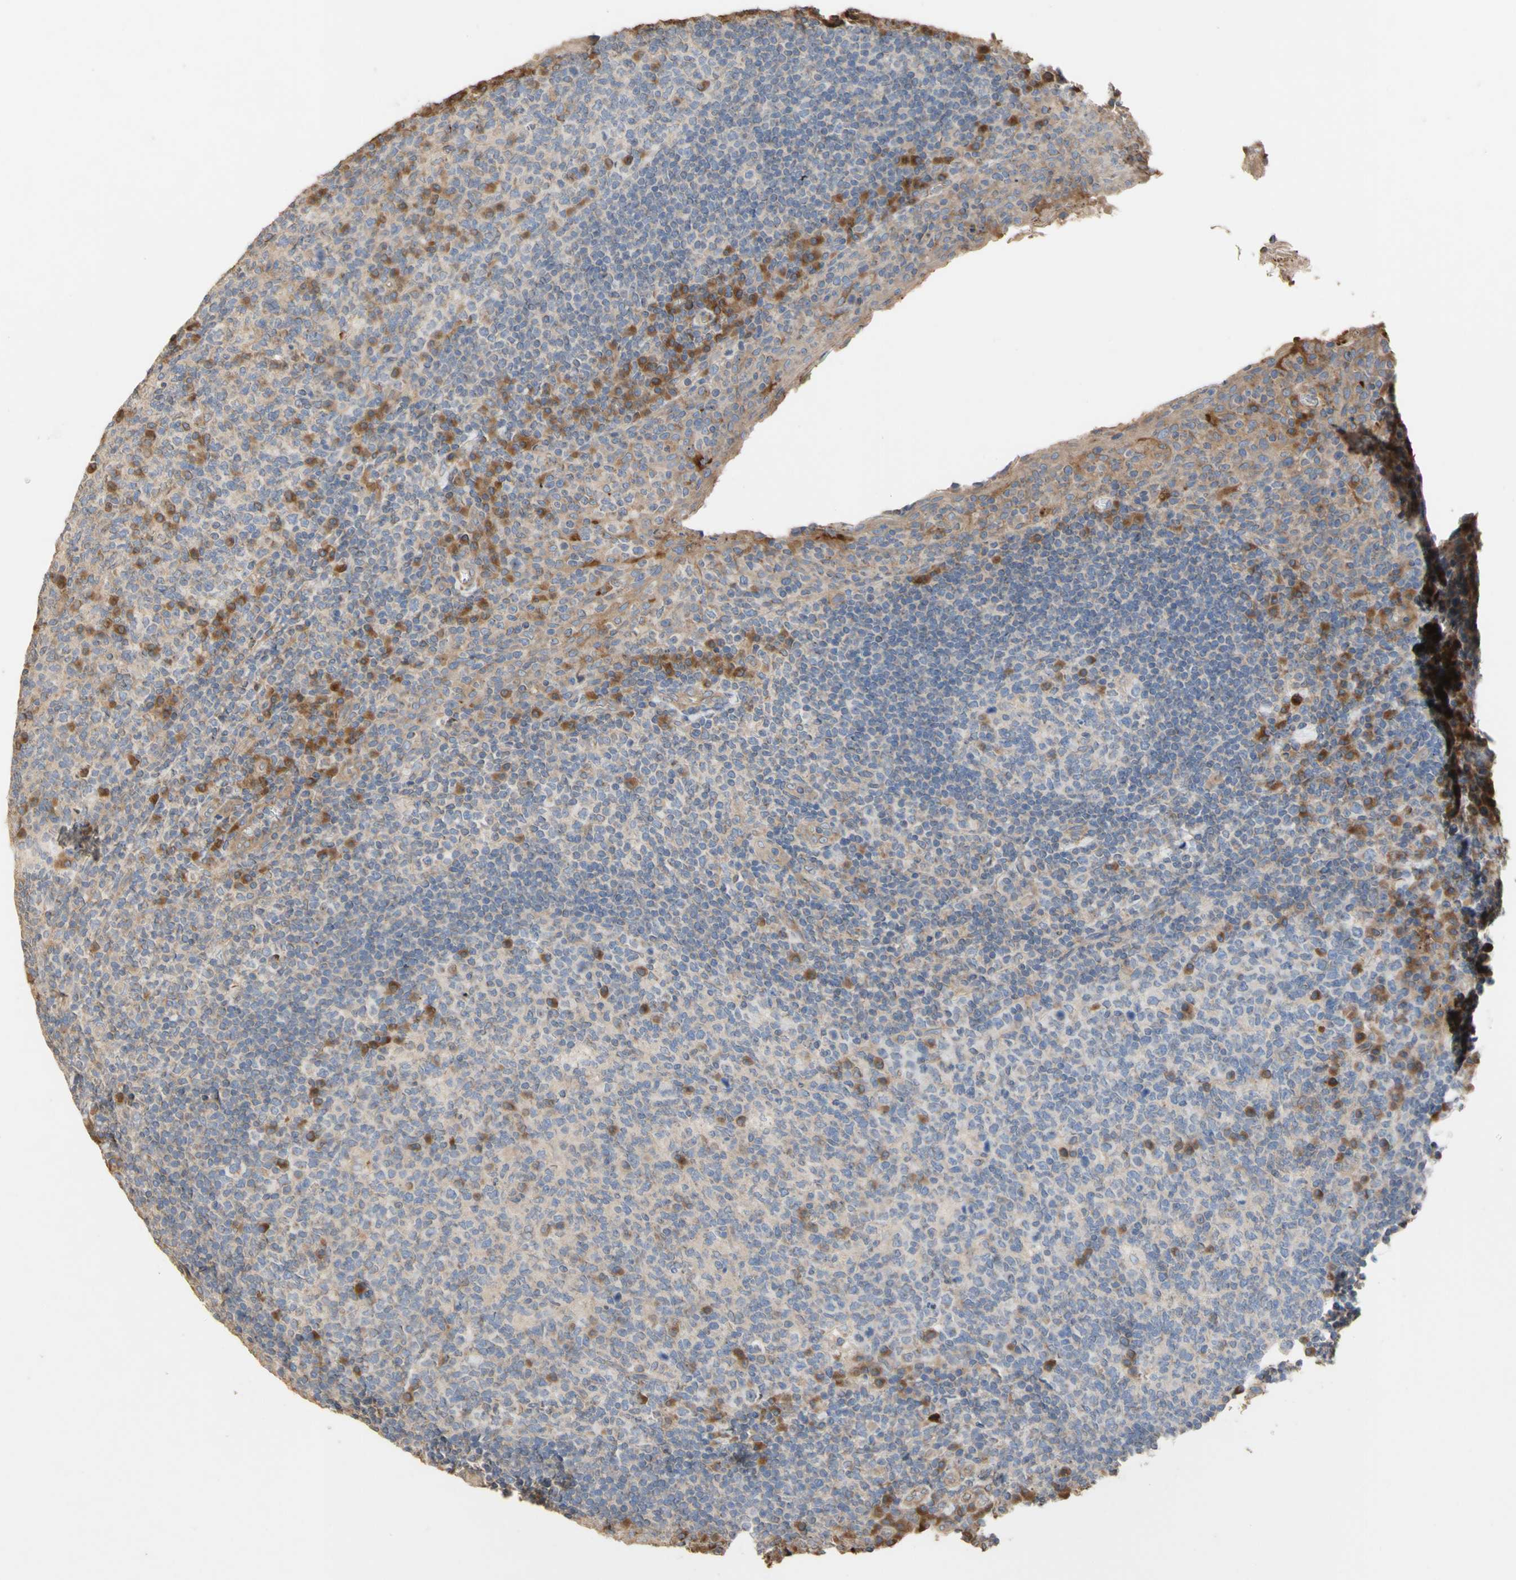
{"staining": {"intensity": "moderate", "quantity": "<25%", "location": "cytoplasmic/membranous"}, "tissue": "tonsil", "cell_type": "Germinal center cells", "image_type": "normal", "snomed": [{"axis": "morphology", "description": "Normal tissue, NOS"}, {"axis": "topography", "description": "Tonsil"}], "caption": "High-power microscopy captured an immunohistochemistry (IHC) photomicrograph of benign tonsil, revealing moderate cytoplasmic/membranous positivity in approximately <25% of germinal center cells.", "gene": "NECTIN3", "patient": {"sex": "male", "age": 17}}